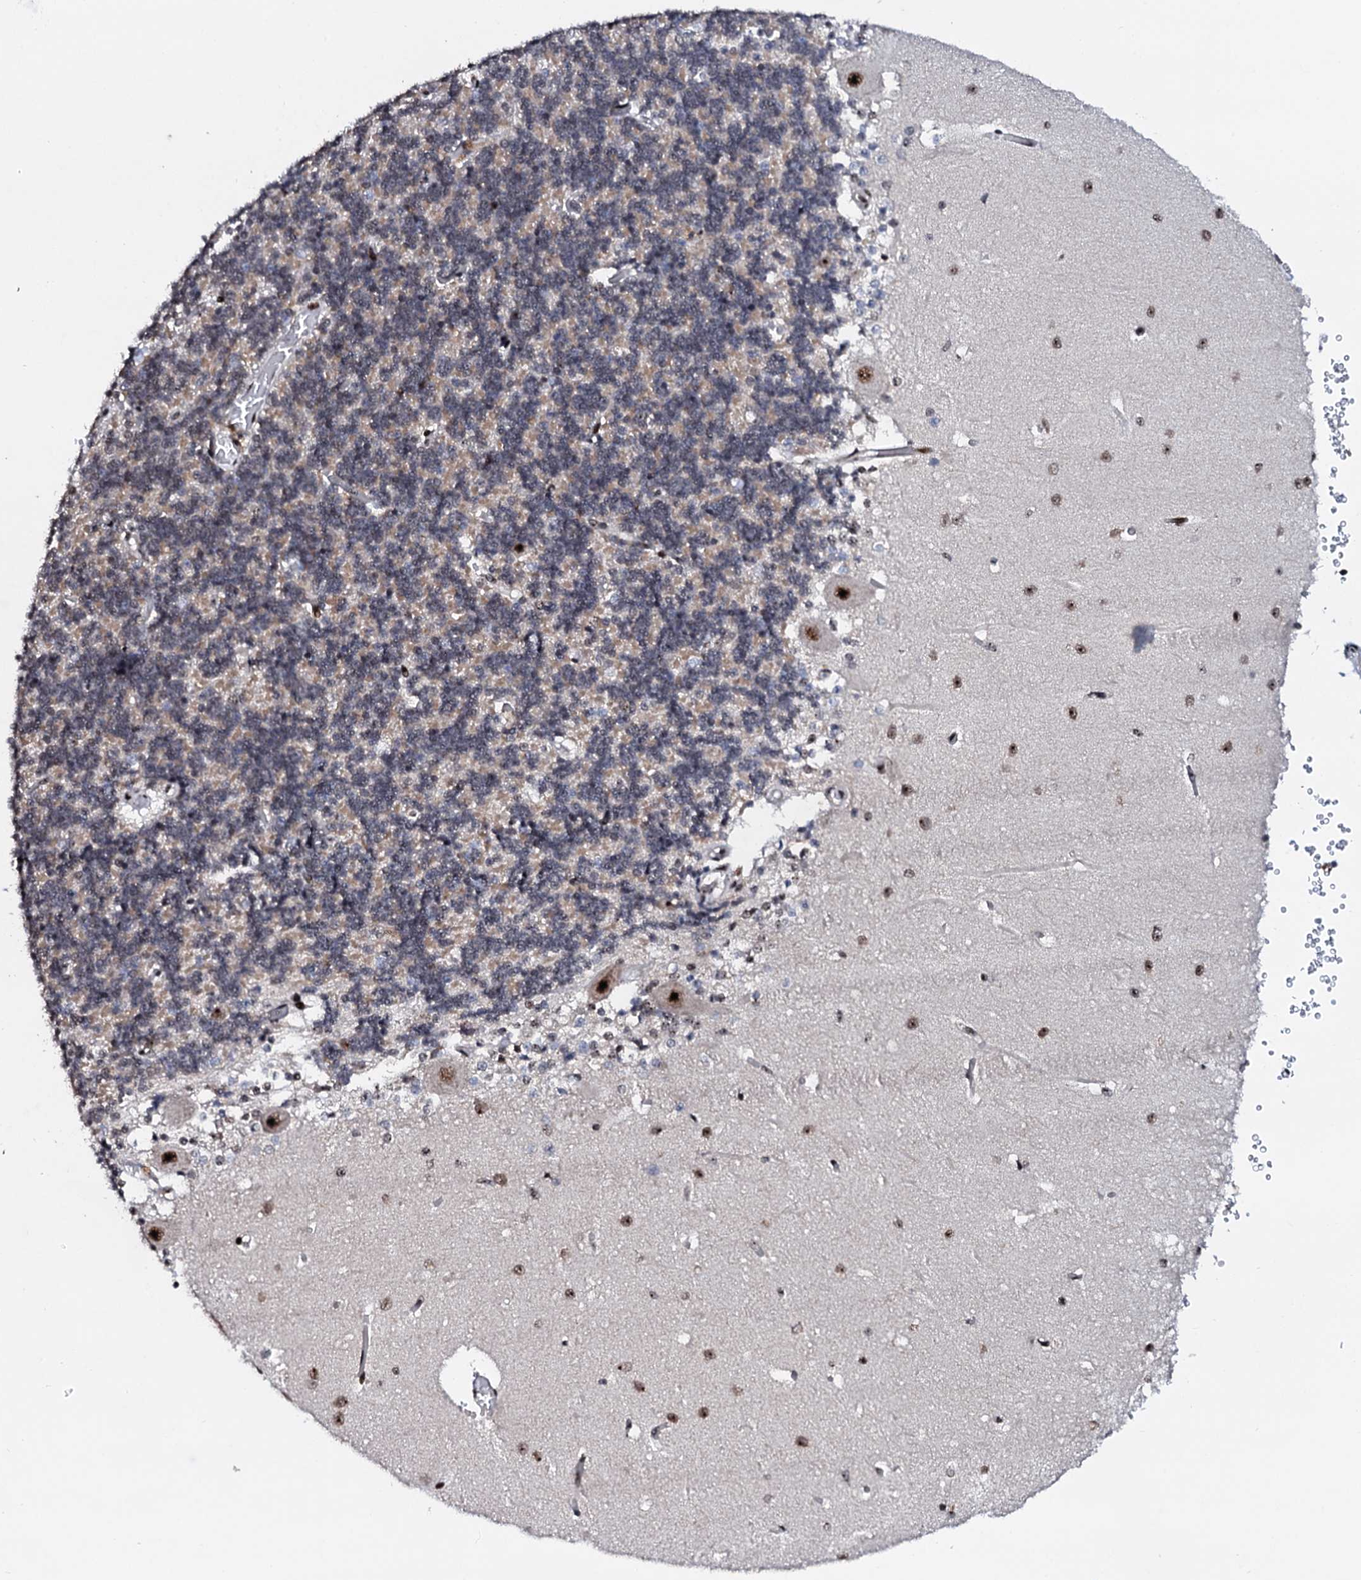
{"staining": {"intensity": "weak", "quantity": "25%-75%", "location": "cytoplasmic/membranous"}, "tissue": "cerebellum", "cell_type": "Cells in granular layer", "image_type": "normal", "snomed": [{"axis": "morphology", "description": "Normal tissue, NOS"}, {"axis": "topography", "description": "Cerebellum"}], "caption": "High-power microscopy captured an IHC image of unremarkable cerebellum, revealing weak cytoplasmic/membranous staining in about 25%-75% of cells in granular layer. (DAB IHC, brown staining for protein, blue staining for nuclei).", "gene": "NEUROG3", "patient": {"sex": "male", "age": 37}}